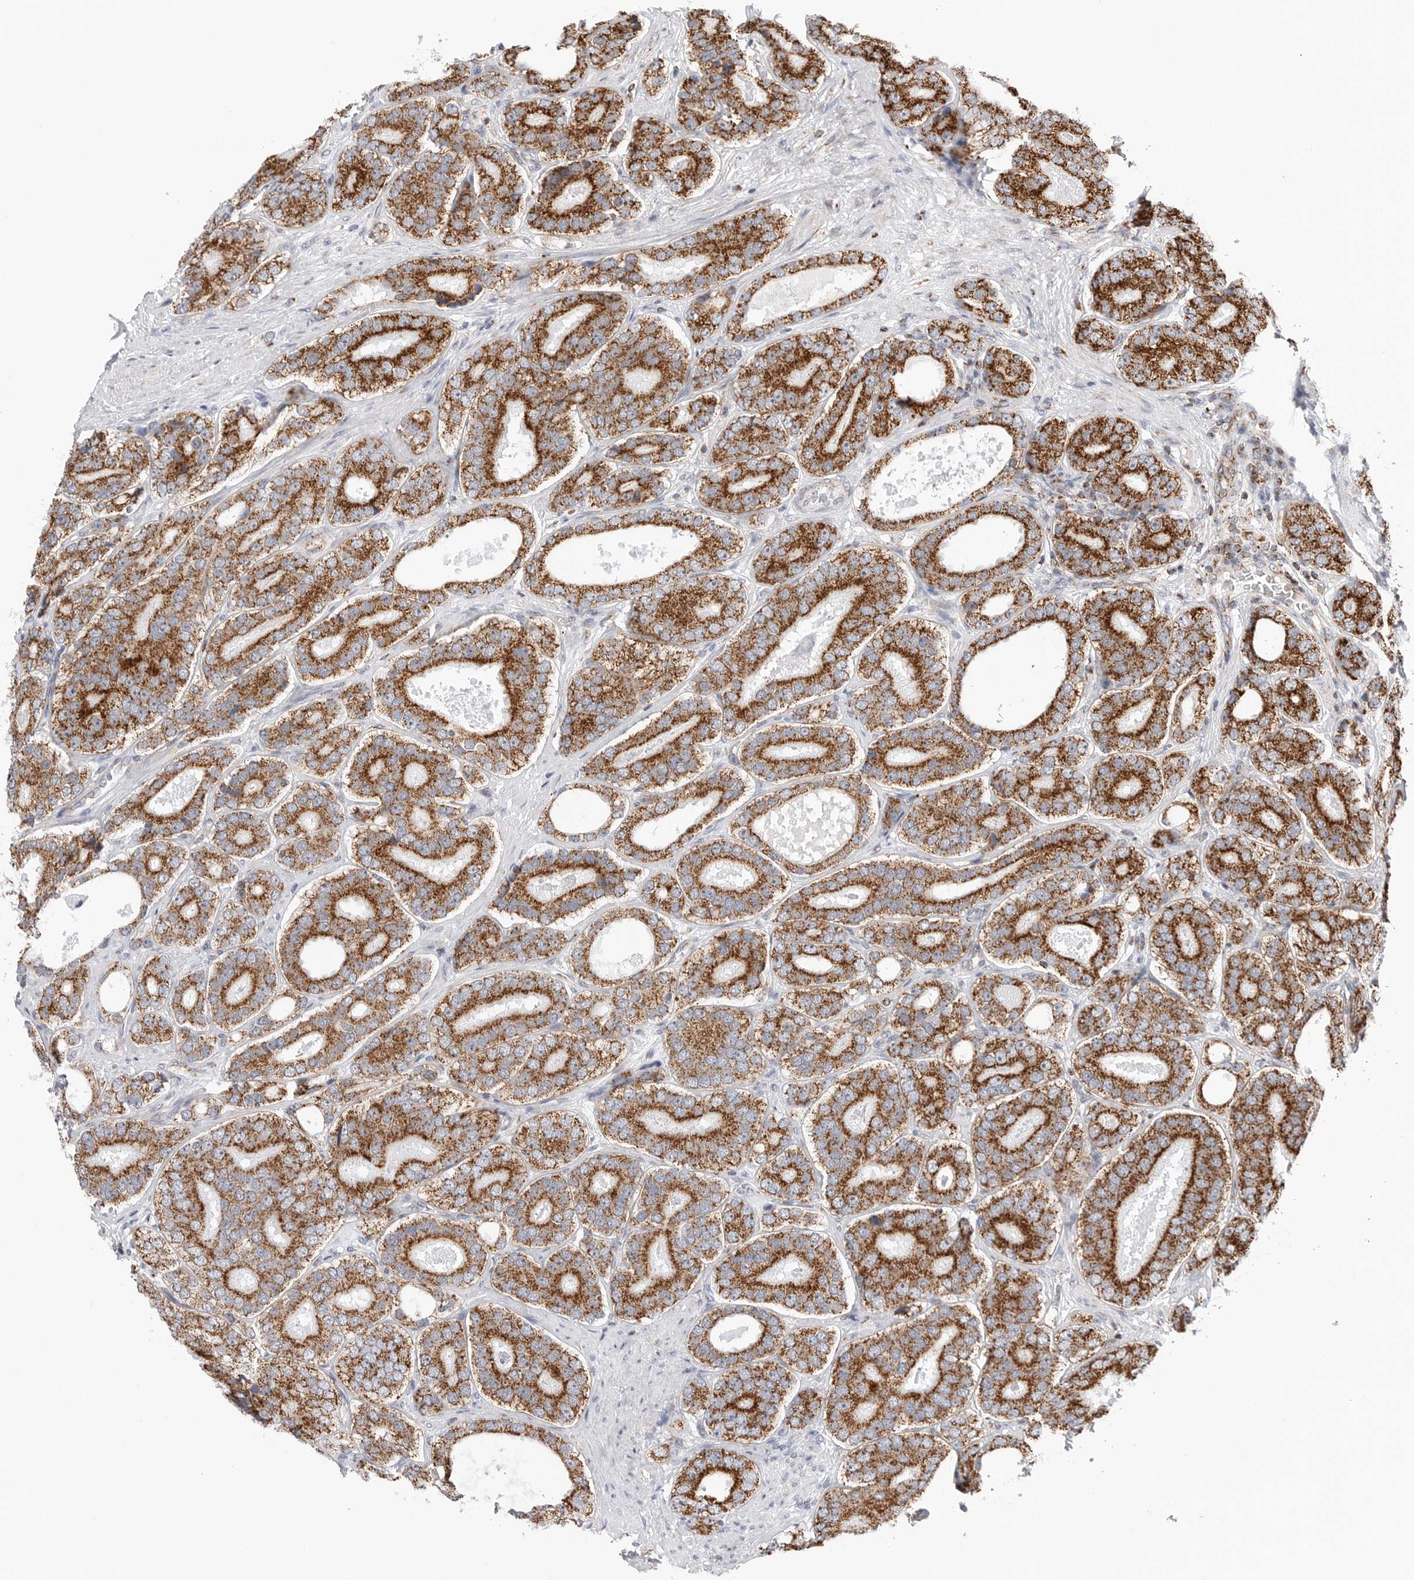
{"staining": {"intensity": "strong", "quantity": ">75%", "location": "cytoplasmic/membranous"}, "tissue": "prostate cancer", "cell_type": "Tumor cells", "image_type": "cancer", "snomed": [{"axis": "morphology", "description": "Adenocarcinoma, High grade"}, {"axis": "topography", "description": "Prostate"}], "caption": "Immunohistochemical staining of high-grade adenocarcinoma (prostate) reveals strong cytoplasmic/membranous protein positivity in approximately >75% of tumor cells.", "gene": "ATP5IF1", "patient": {"sex": "male", "age": 56}}